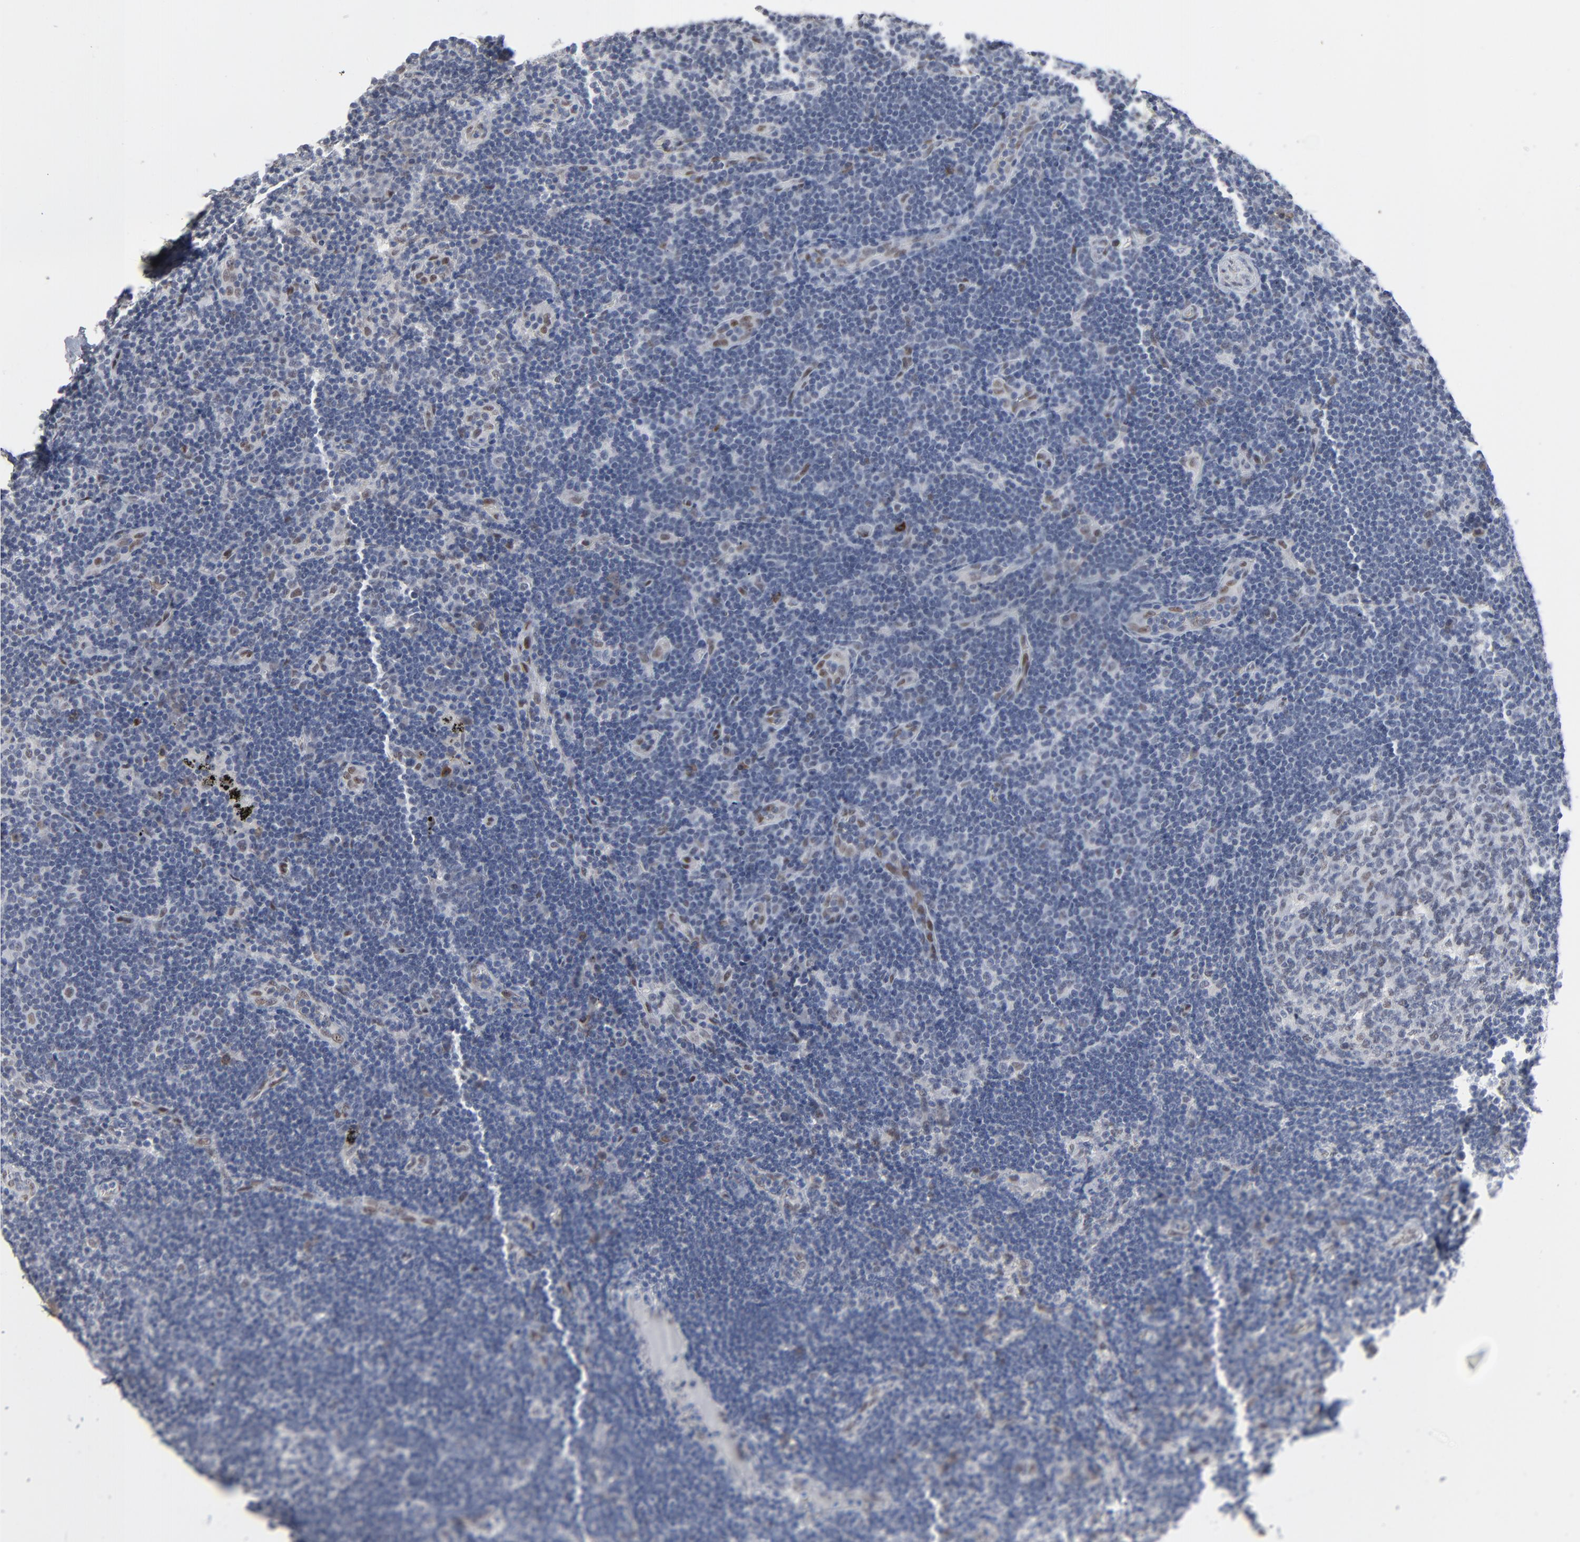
{"staining": {"intensity": "weak", "quantity": "25%-75%", "location": "nuclear"}, "tissue": "lymph node", "cell_type": "Germinal center cells", "image_type": "normal", "snomed": [{"axis": "morphology", "description": "Normal tissue, NOS"}, {"axis": "morphology", "description": "Squamous cell carcinoma, metastatic, NOS"}, {"axis": "topography", "description": "Lymph node"}], "caption": "Weak nuclear positivity is identified in approximately 25%-75% of germinal center cells in benign lymph node. (DAB IHC with brightfield microscopy, high magnification).", "gene": "ATF7", "patient": {"sex": "female", "age": 53}}